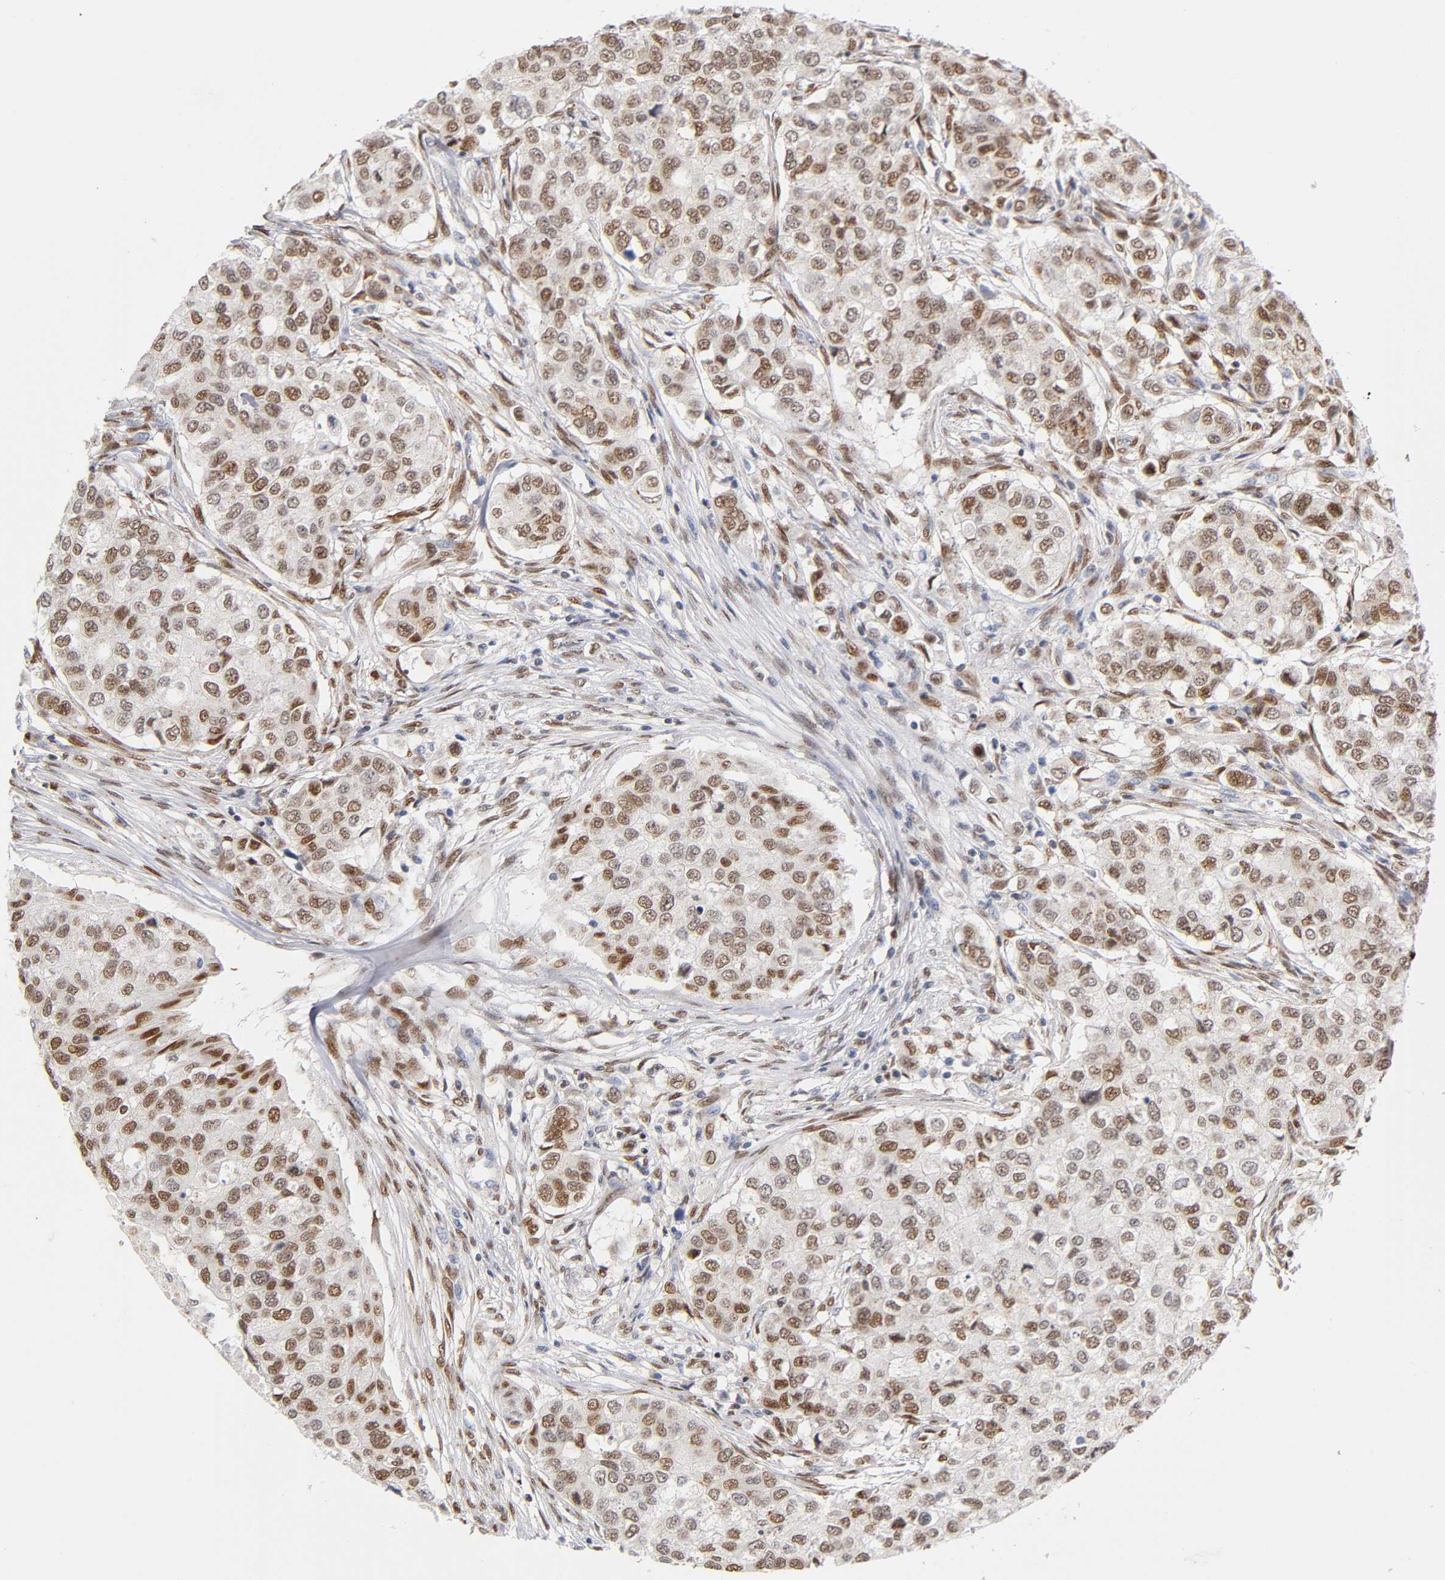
{"staining": {"intensity": "weak", "quantity": ">75%", "location": "nuclear"}, "tissue": "breast cancer", "cell_type": "Tumor cells", "image_type": "cancer", "snomed": [{"axis": "morphology", "description": "Normal tissue, NOS"}, {"axis": "morphology", "description": "Duct carcinoma"}, {"axis": "topography", "description": "Breast"}], "caption": "High-power microscopy captured an immunohistochemistry (IHC) micrograph of breast cancer, revealing weak nuclear positivity in approximately >75% of tumor cells.", "gene": "RUNX1", "patient": {"sex": "female", "age": 49}}